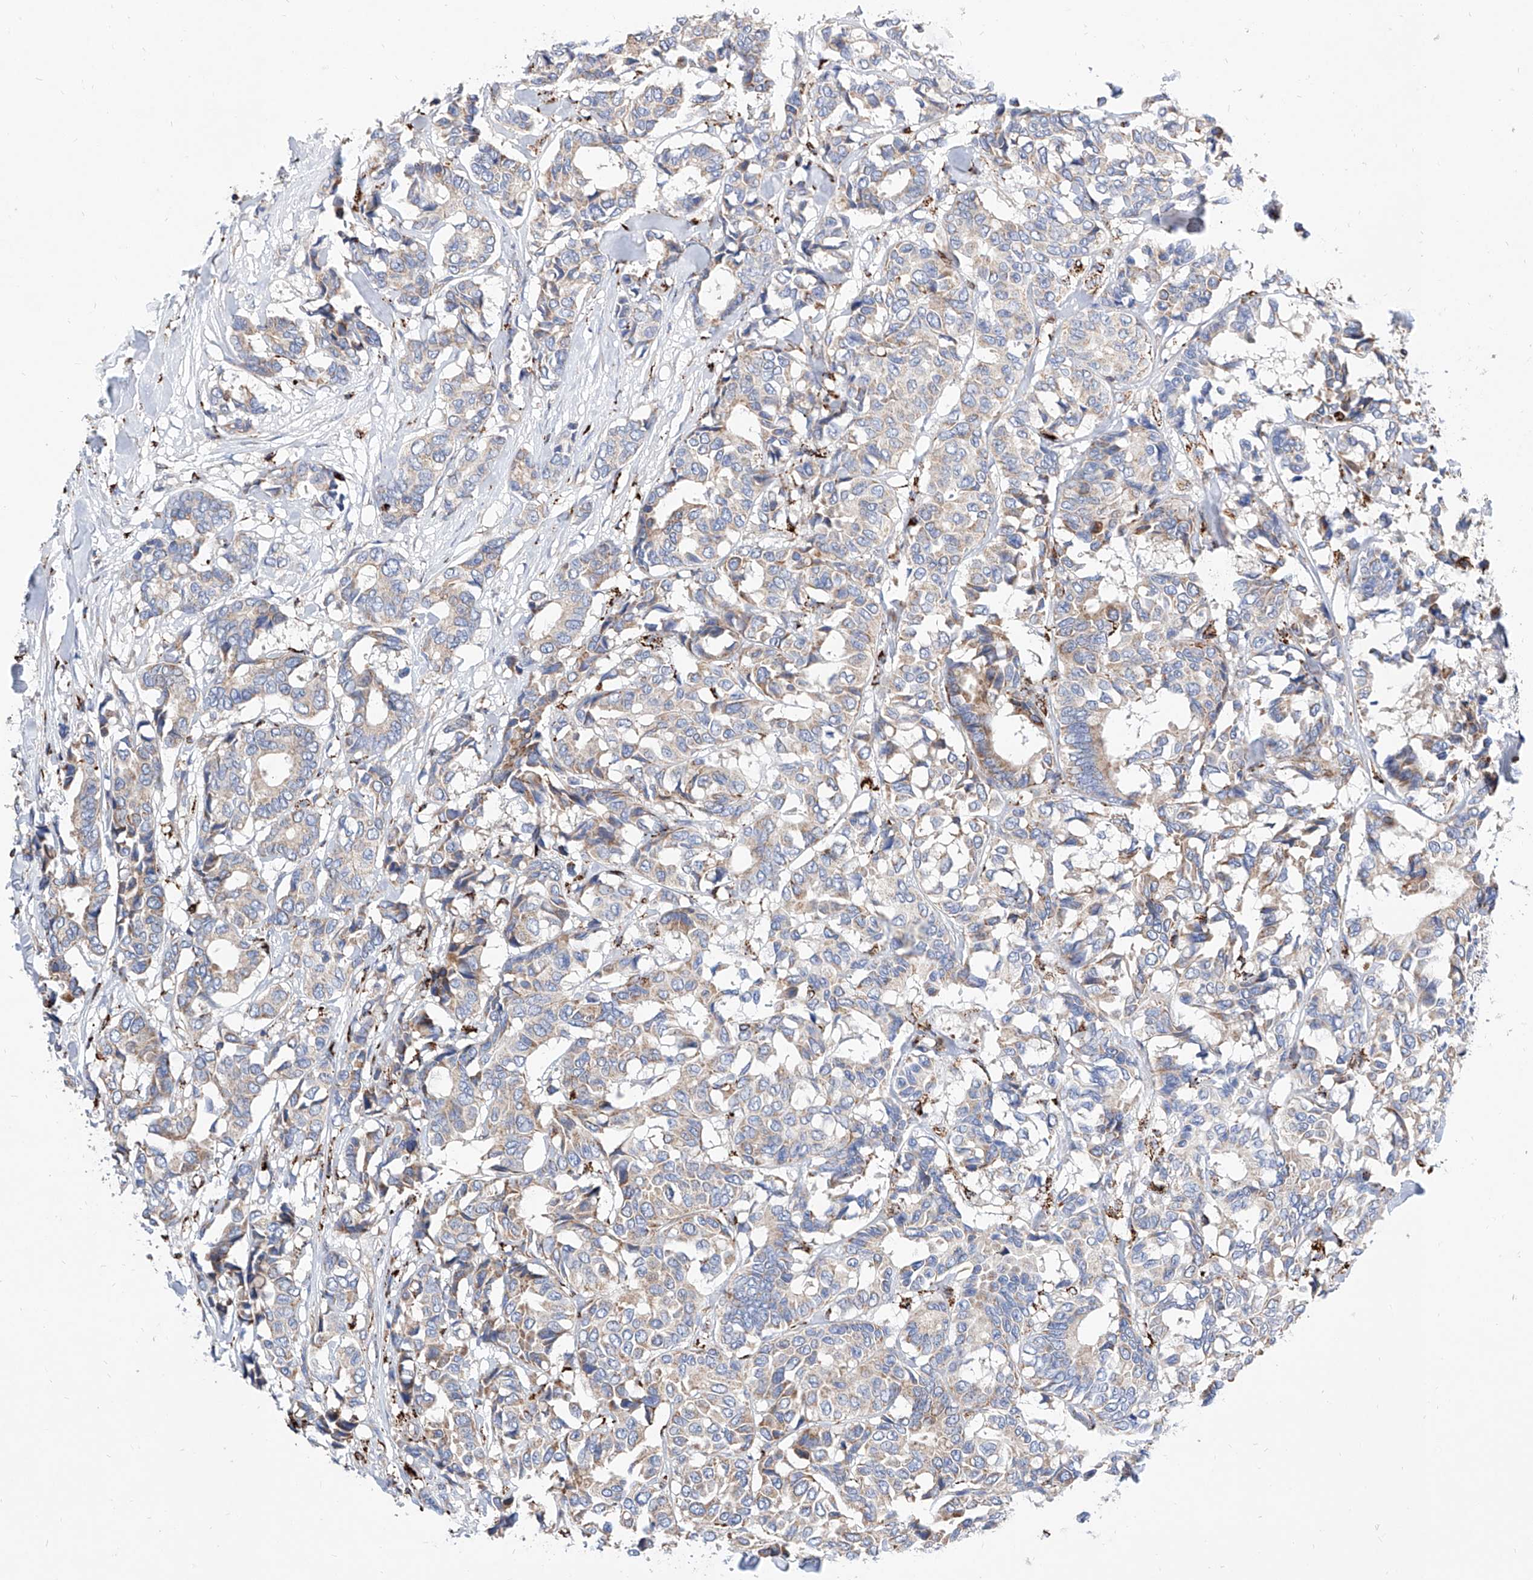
{"staining": {"intensity": "weak", "quantity": "<25%", "location": "cytoplasmic/membranous"}, "tissue": "breast cancer", "cell_type": "Tumor cells", "image_type": "cancer", "snomed": [{"axis": "morphology", "description": "Duct carcinoma"}, {"axis": "topography", "description": "Breast"}], "caption": "Histopathology image shows no significant protein expression in tumor cells of invasive ductal carcinoma (breast). Nuclei are stained in blue.", "gene": "CPNE5", "patient": {"sex": "female", "age": 87}}